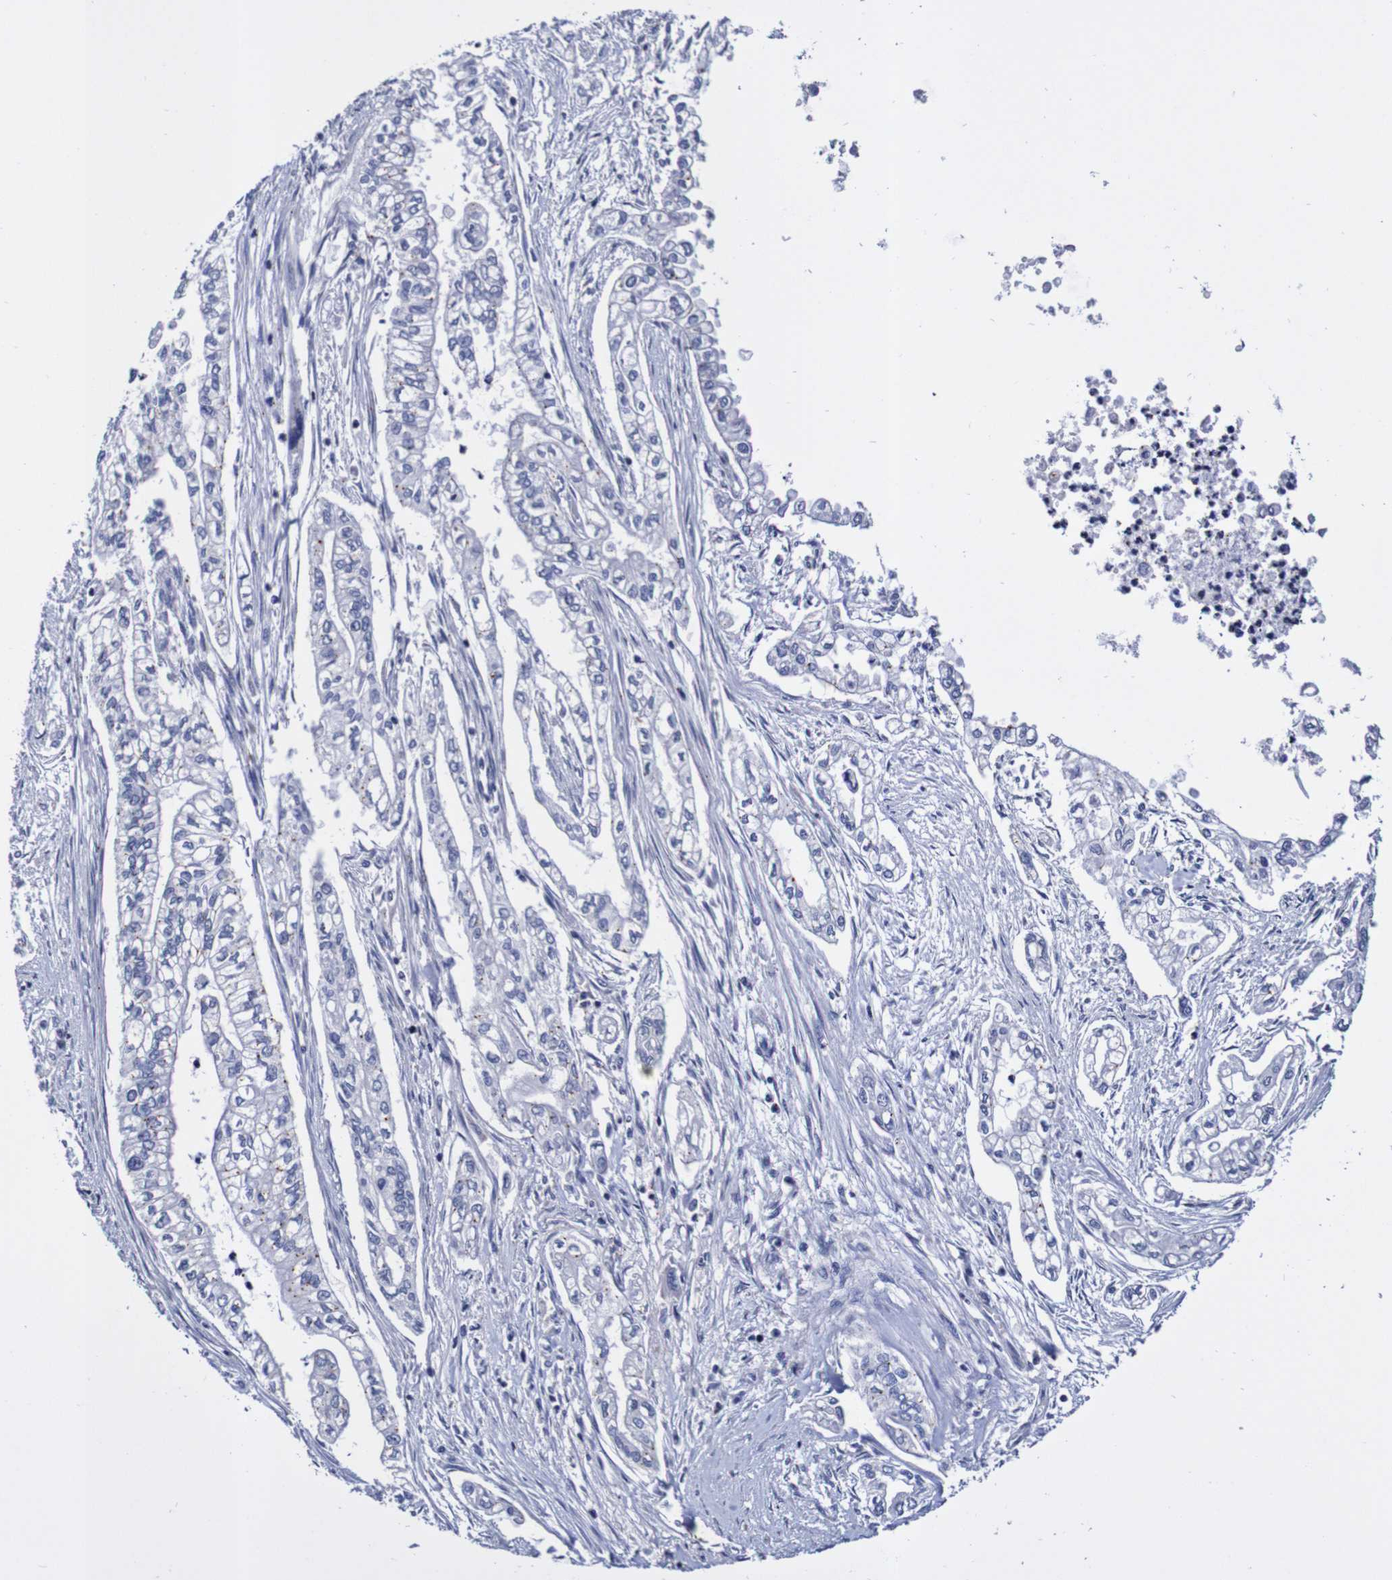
{"staining": {"intensity": "negative", "quantity": "none", "location": "none"}, "tissue": "pancreatic cancer", "cell_type": "Tumor cells", "image_type": "cancer", "snomed": [{"axis": "morphology", "description": "Normal tissue, NOS"}, {"axis": "topography", "description": "Pancreas"}], "caption": "This is an immunohistochemistry (IHC) image of human pancreatic cancer. There is no expression in tumor cells.", "gene": "SEZ6", "patient": {"sex": "male", "age": 42}}